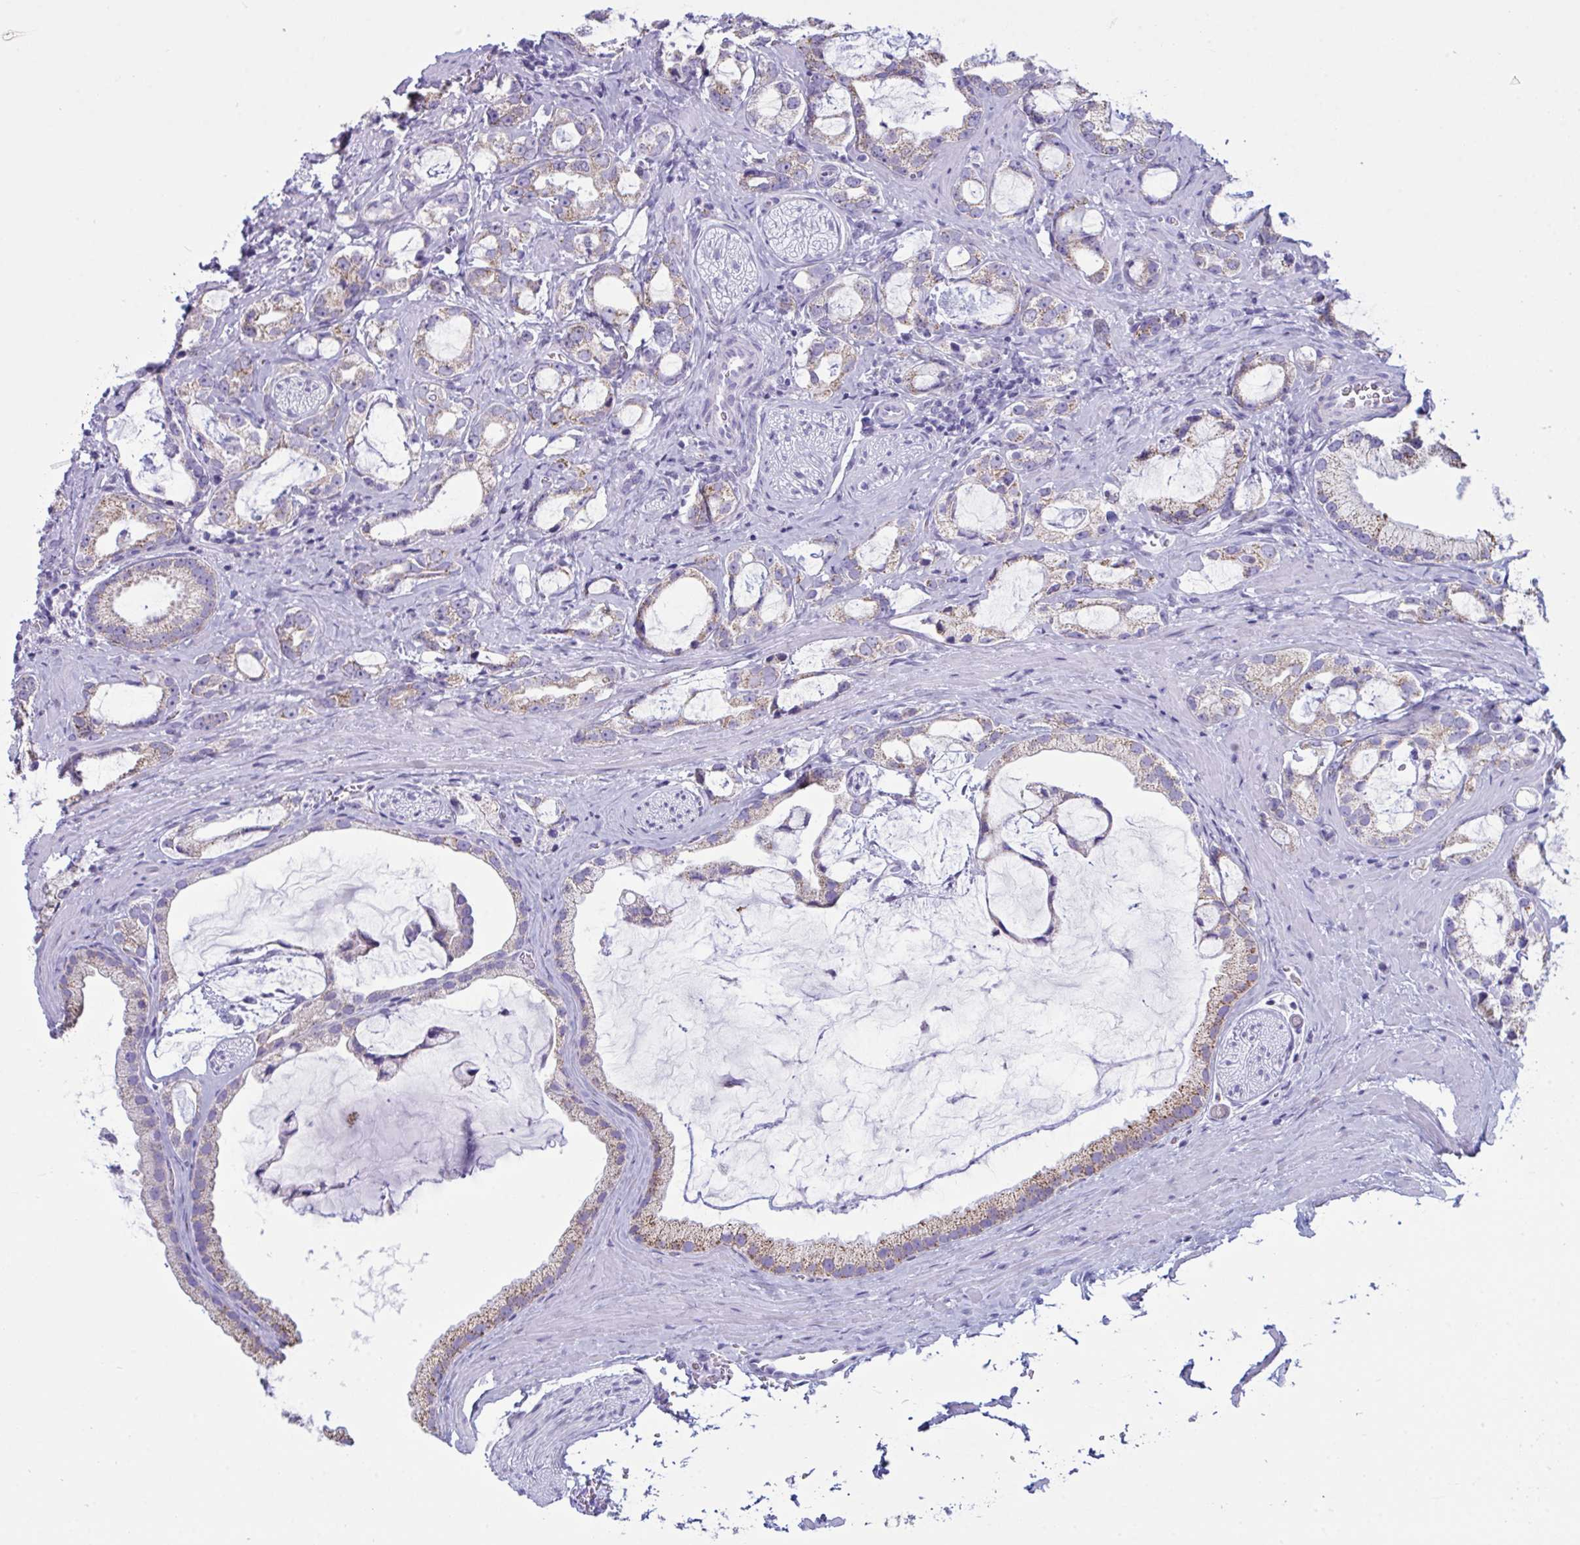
{"staining": {"intensity": "moderate", "quantity": "<25%", "location": "cytoplasmic/membranous"}, "tissue": "prostate cancer", "cell_type": "Tumor cells", "image_type": "cancer", "snomed": [{"axis": "morphology", "description": "Adenocarcinoma, Medium grade"}, {"axis": "topography", "description": "Prostate"}], "caption": "Protein staining shows moderate cytoplasmic/membranous expression in about <25% of tumor cells in medium-grade adenocarcinoma (prostate). (Stains: DAB in brown, nuclei in blue, Microscopy: brightfield microscopy at high magnification).", "gene": "BBS1", "patient": {"sex": "male", "age": 57}}